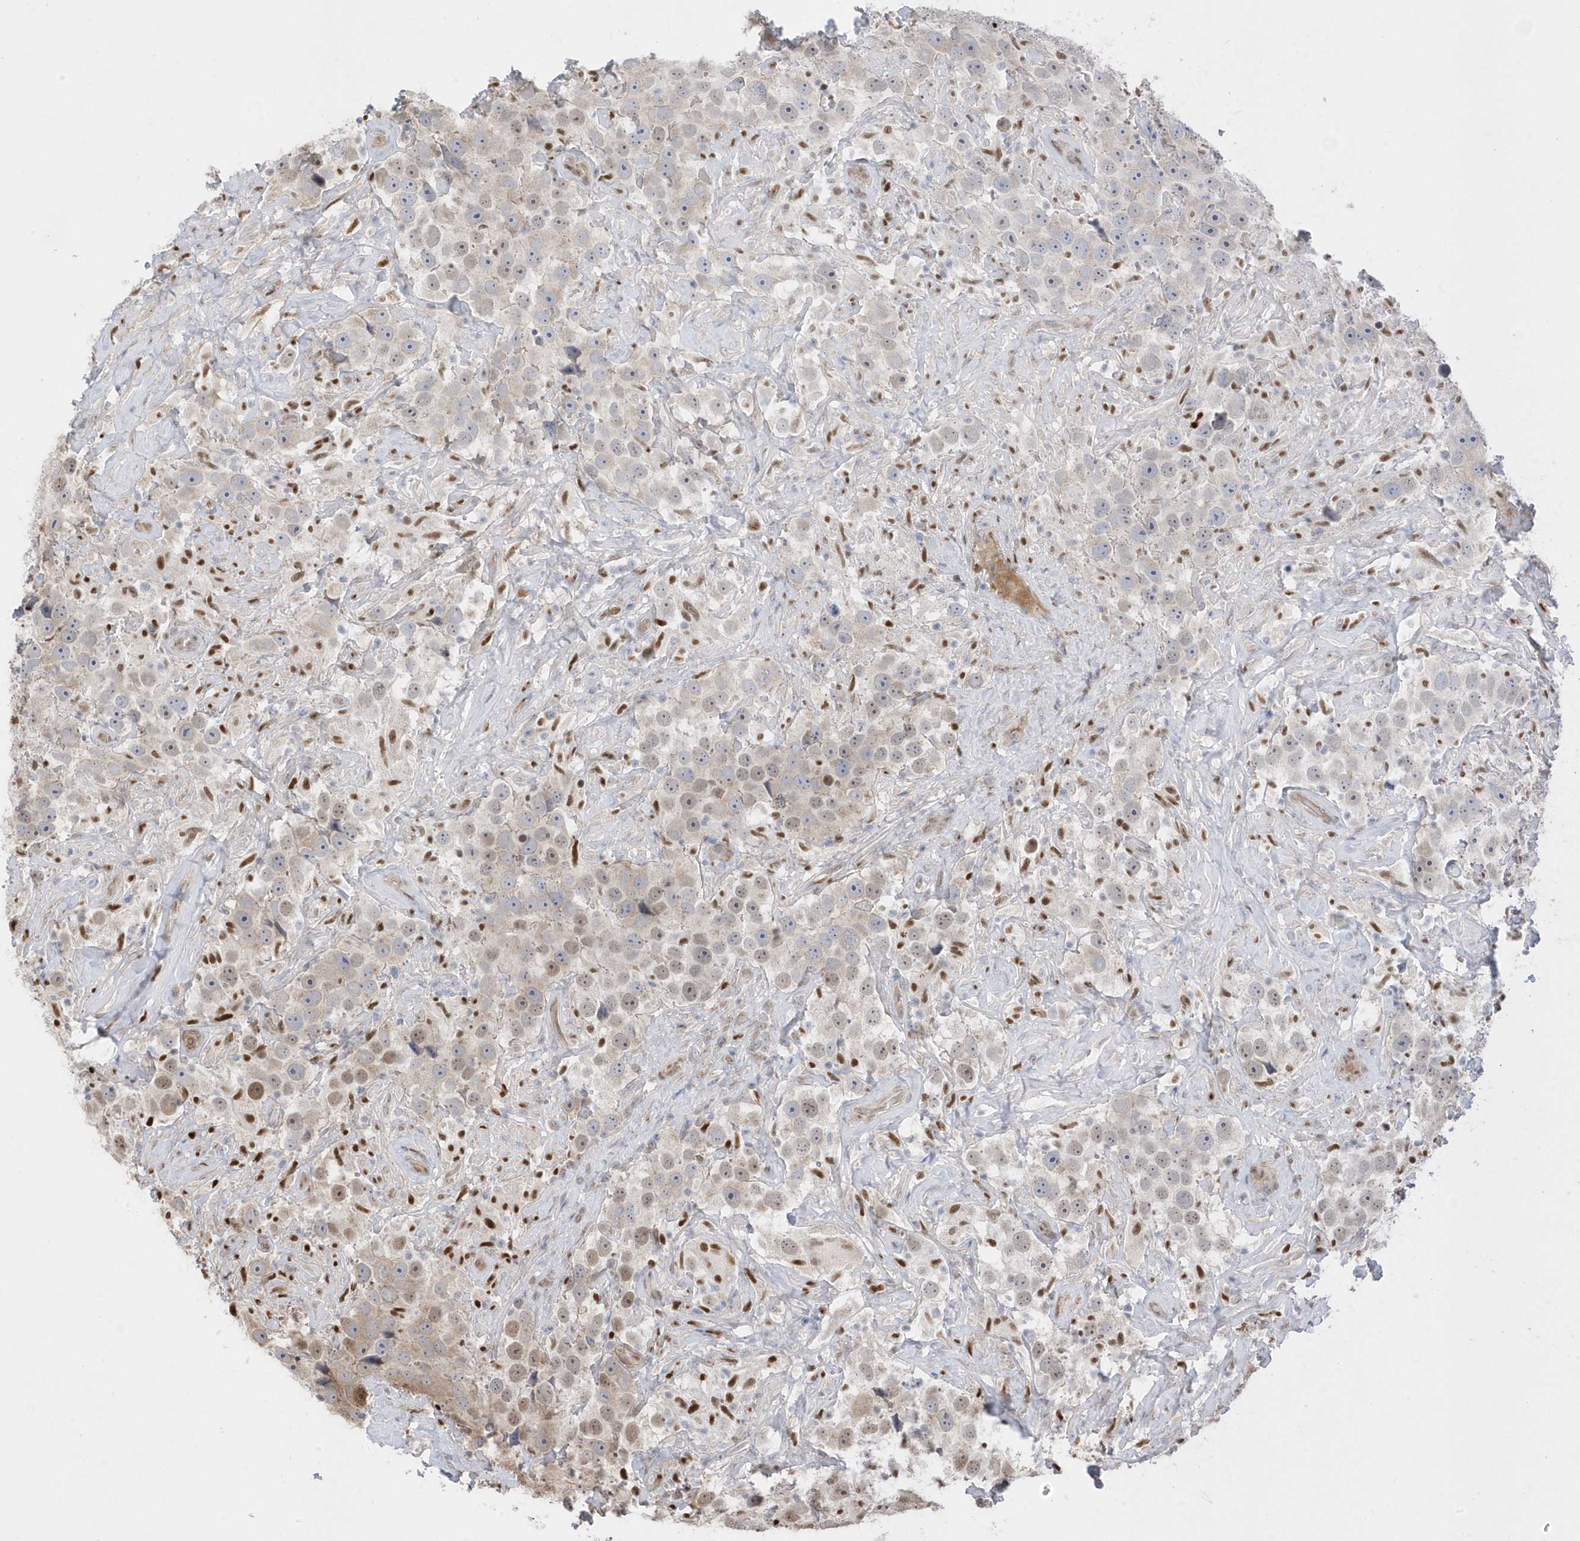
{"staining": {"intensity": "weak", "quantity": "<25%", "location": "nuclear"}, "tissue": "testis cancer", "cell_type": "Tumor cells", "image_type": "cancer", "snomed": [{"axis": "morphology", "description": "Seminoma, NOS"}, {"axis": "topography", "description": "Testis"}], "caption": "Immunohistochemical staining of human seminoma (testis) demonstrates no significant positivity in tumor cells.", "gene": "GTPBP6", "patient": {"sex": "male", "age": 49}}